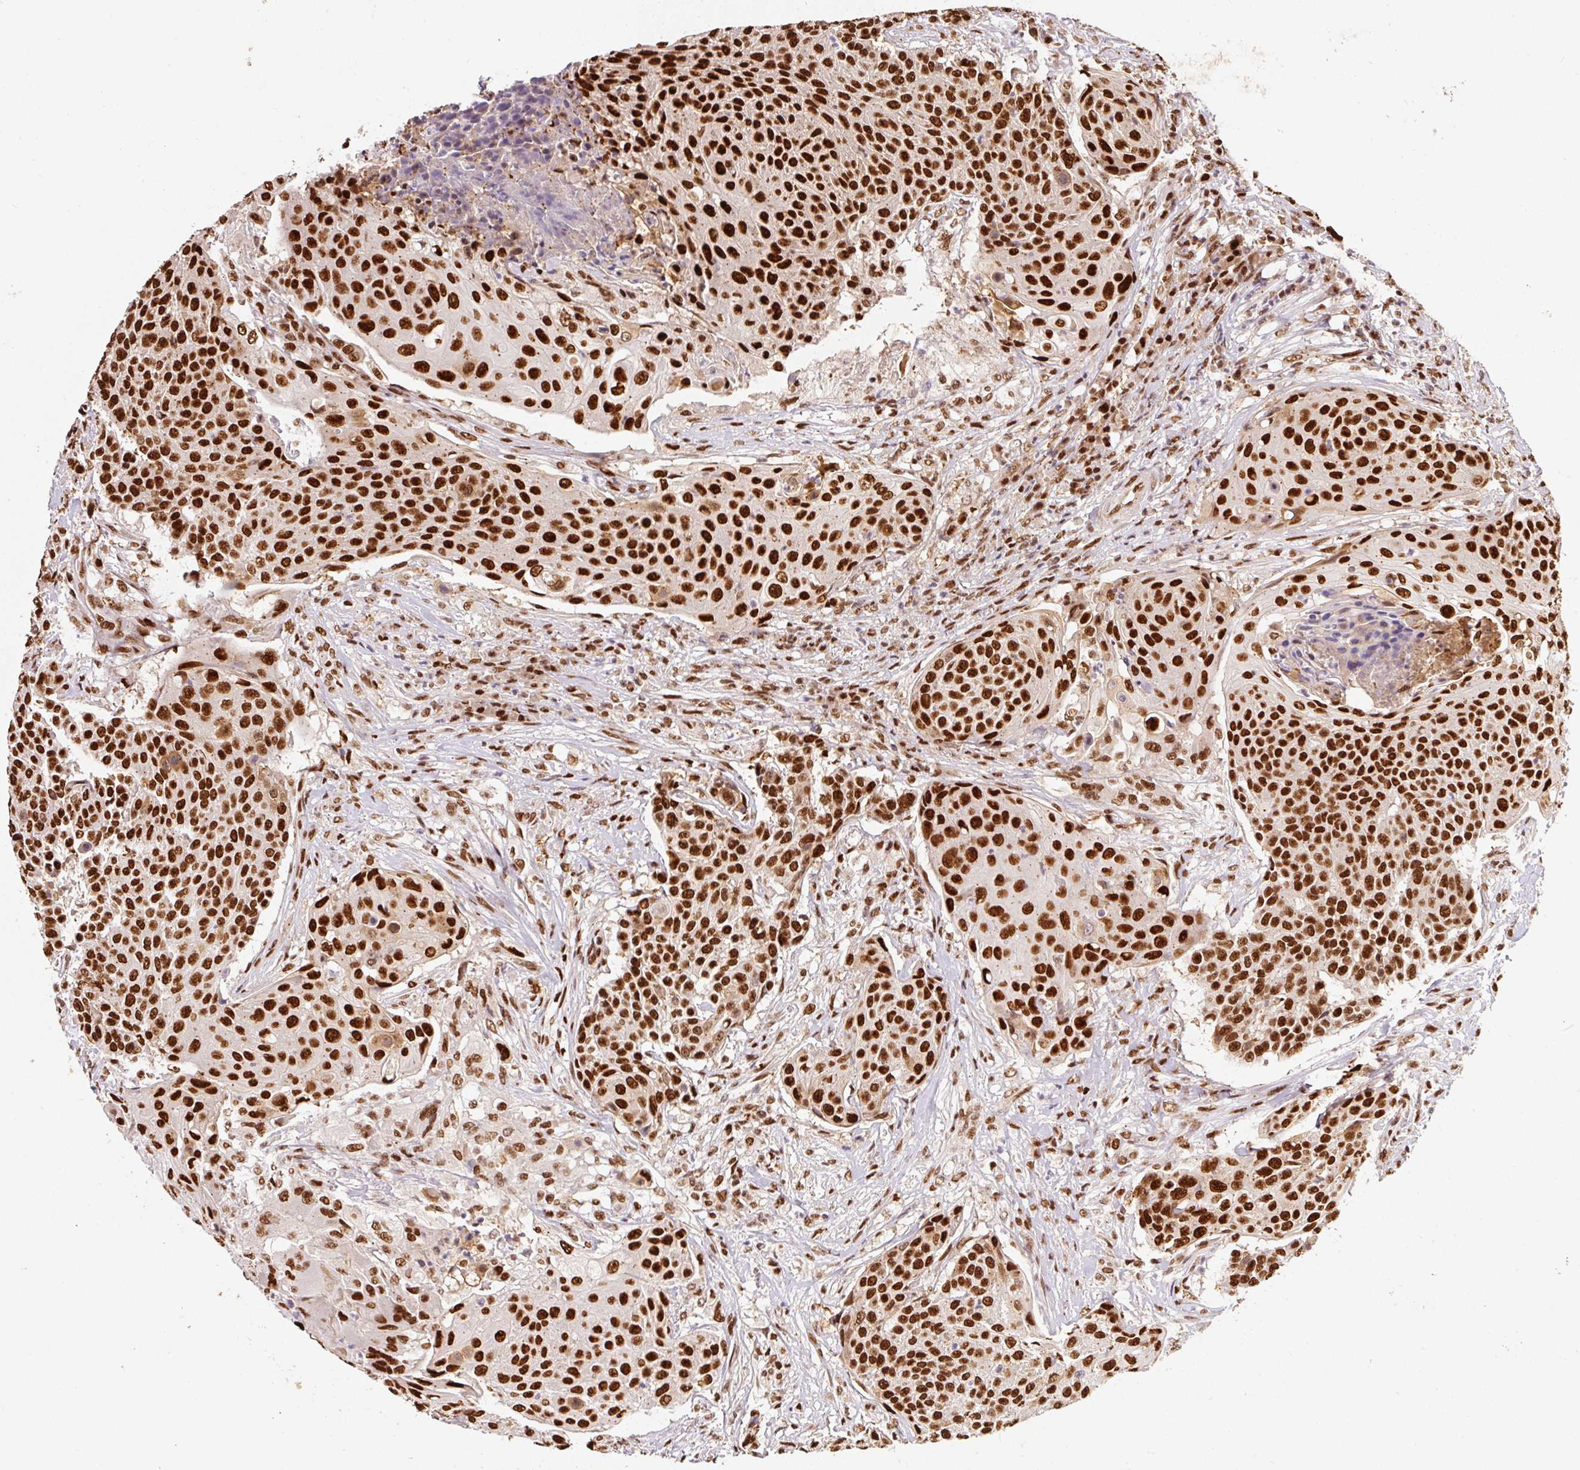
{"staining": {"intensity": "moderate", "quantity": ">75%", "location": "nuclear"}, "tissue": "urothelial cancer", "cell_type": "Tumor cells", "image_type": "cancer", "snomed": [{"axis": "morphology", "description": "Urothelial carcinoma, High grade"}, {"axis": "topography", "description": "Urinary bladder"}], "caption": "Immunohistochemical staining of urothelial cancer displays medium levels of moderate nuclear staining in approximately >75% of tumor cells.", "gene": "GPR139", "patient": {"sex": "female", "age": 63}}